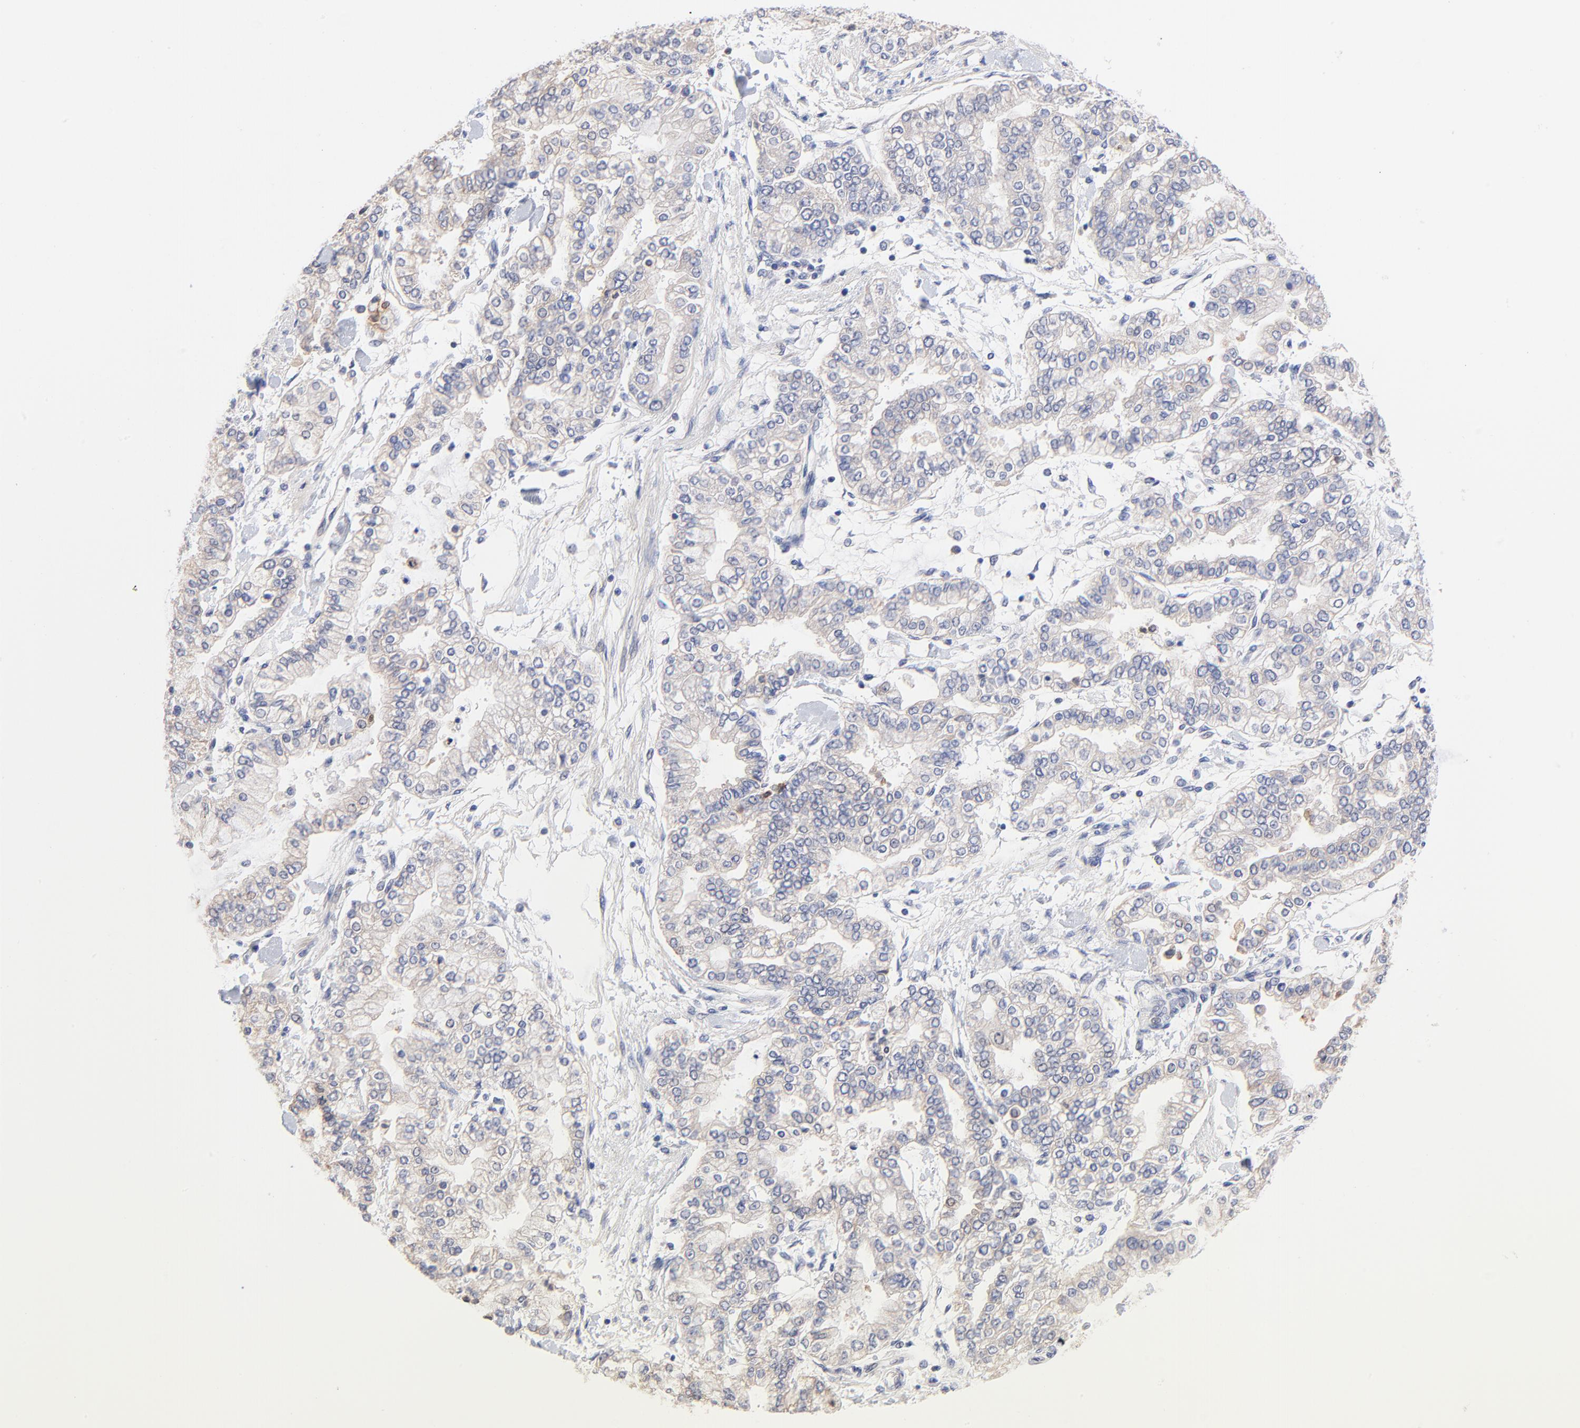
{"staining": {"intensity": "weak", "quantity": "<25%", "location": "cytoplasmic/membranous"}, "tissue": "stomach cancer", "cell_type": "Tumor cells", "image_type": "cancer", "snomed": [{"axis": "morphology", "description": "Normal tissue, NOS"}, {"axis": "morphology", "description": "Adenocarcinoma, NOS"}, {"axis": "topography", "description": "Stomach, upper"}, {"axis": "topography", "description": "Stomach"}], "caption": "Immunohistochemistry of stomach cancer displays no staining in tumor cells.", "gene": "PTK7", "patient": {"sex": "male", "age": 76}}